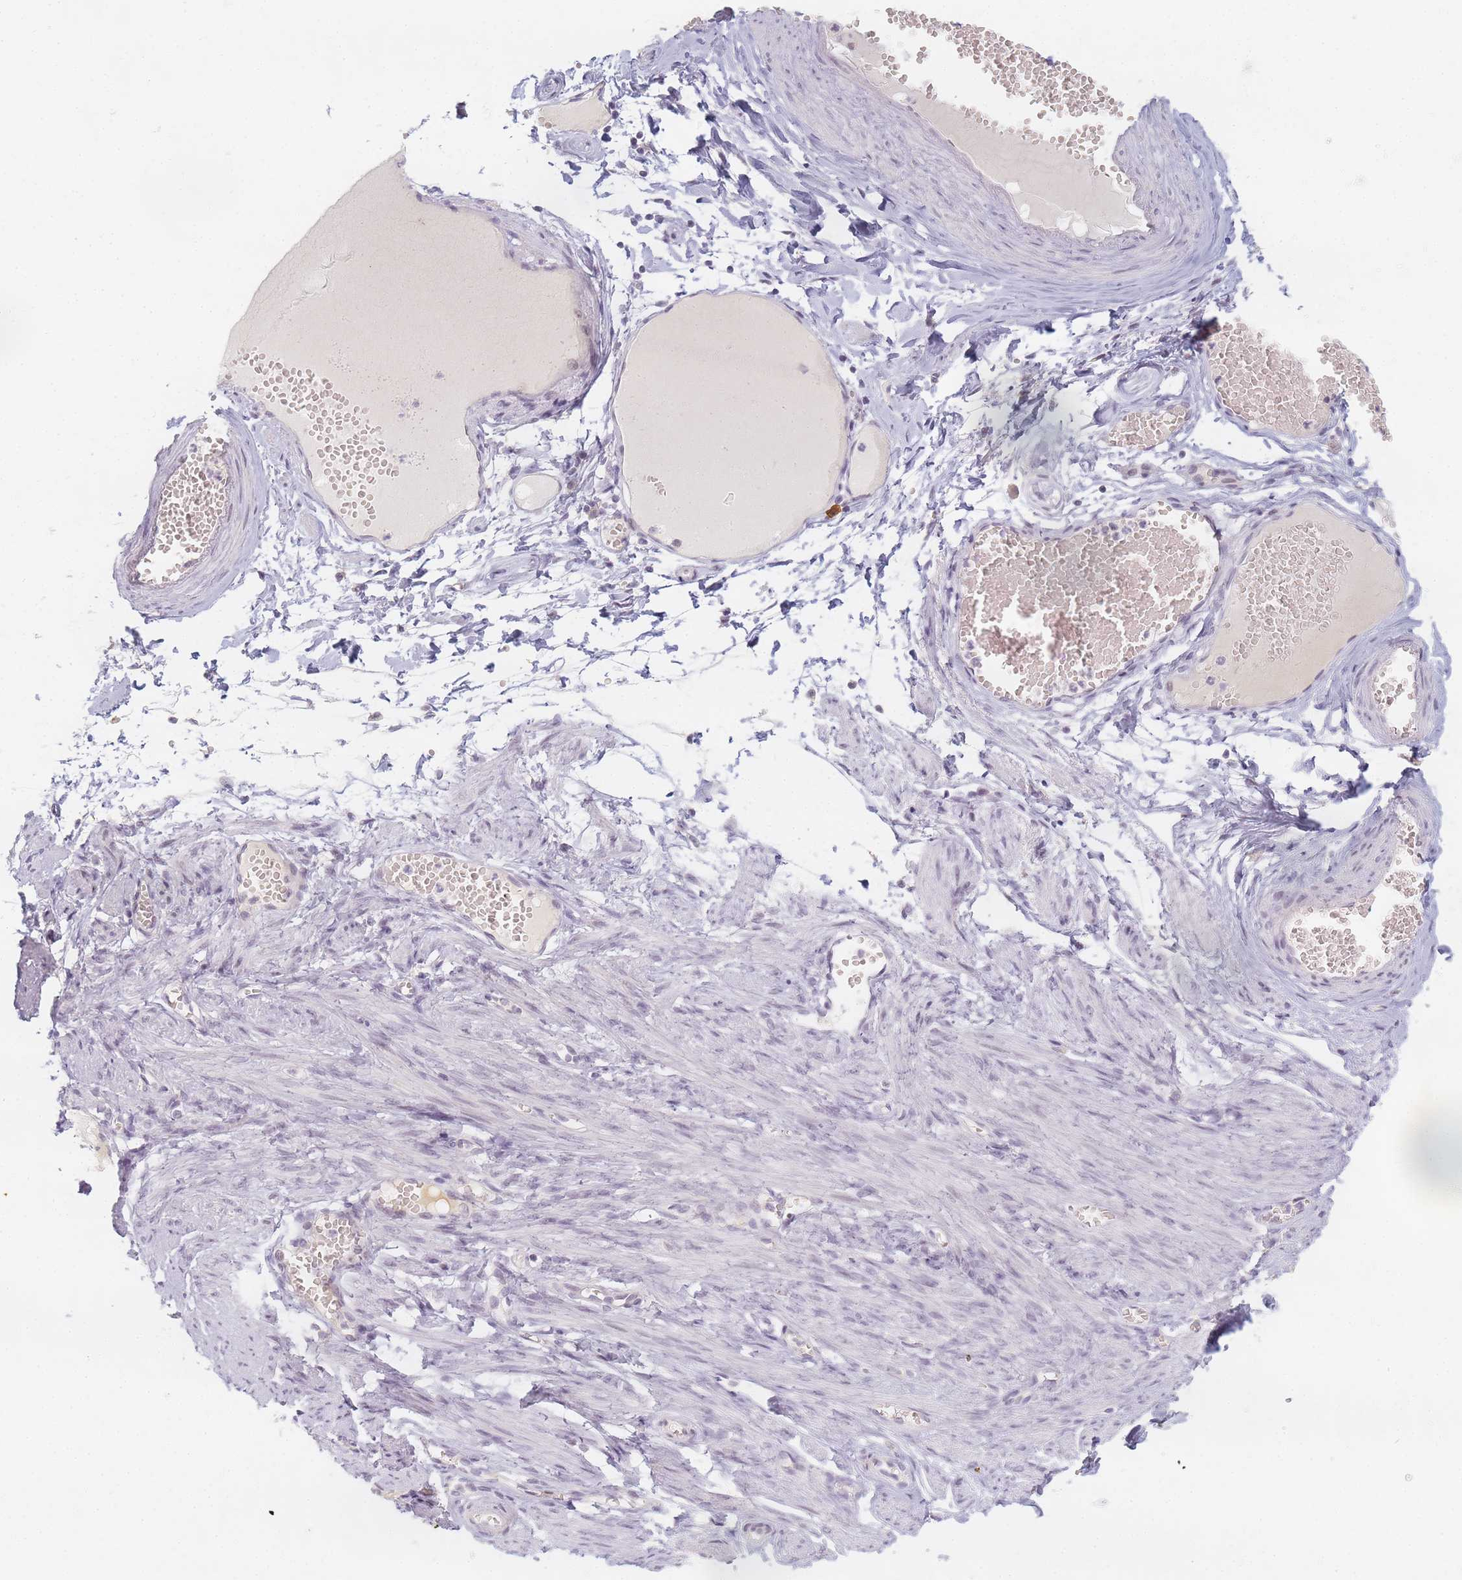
{"staining": {"intensity": "negative", "quantity": "none", "location": "none"}, "tissue": "adipose tissue", "cell_type": "Adipocytes", "image_type": "normal", "snomed": [{"axis": "morphology", "description": "Normal tissue, NOS"}, {"axis": "topography", "description": "Smooth muscle"}, {"axis": "topography", "description": "Peripheral nerve tissue"}], "caption": "Human adipose tissue stained for a protein using immunohistochemistry exhibits no expression in adipocytes.", "gene": "SLC38A9", "patient": {"sex": "female", "age": 39}}